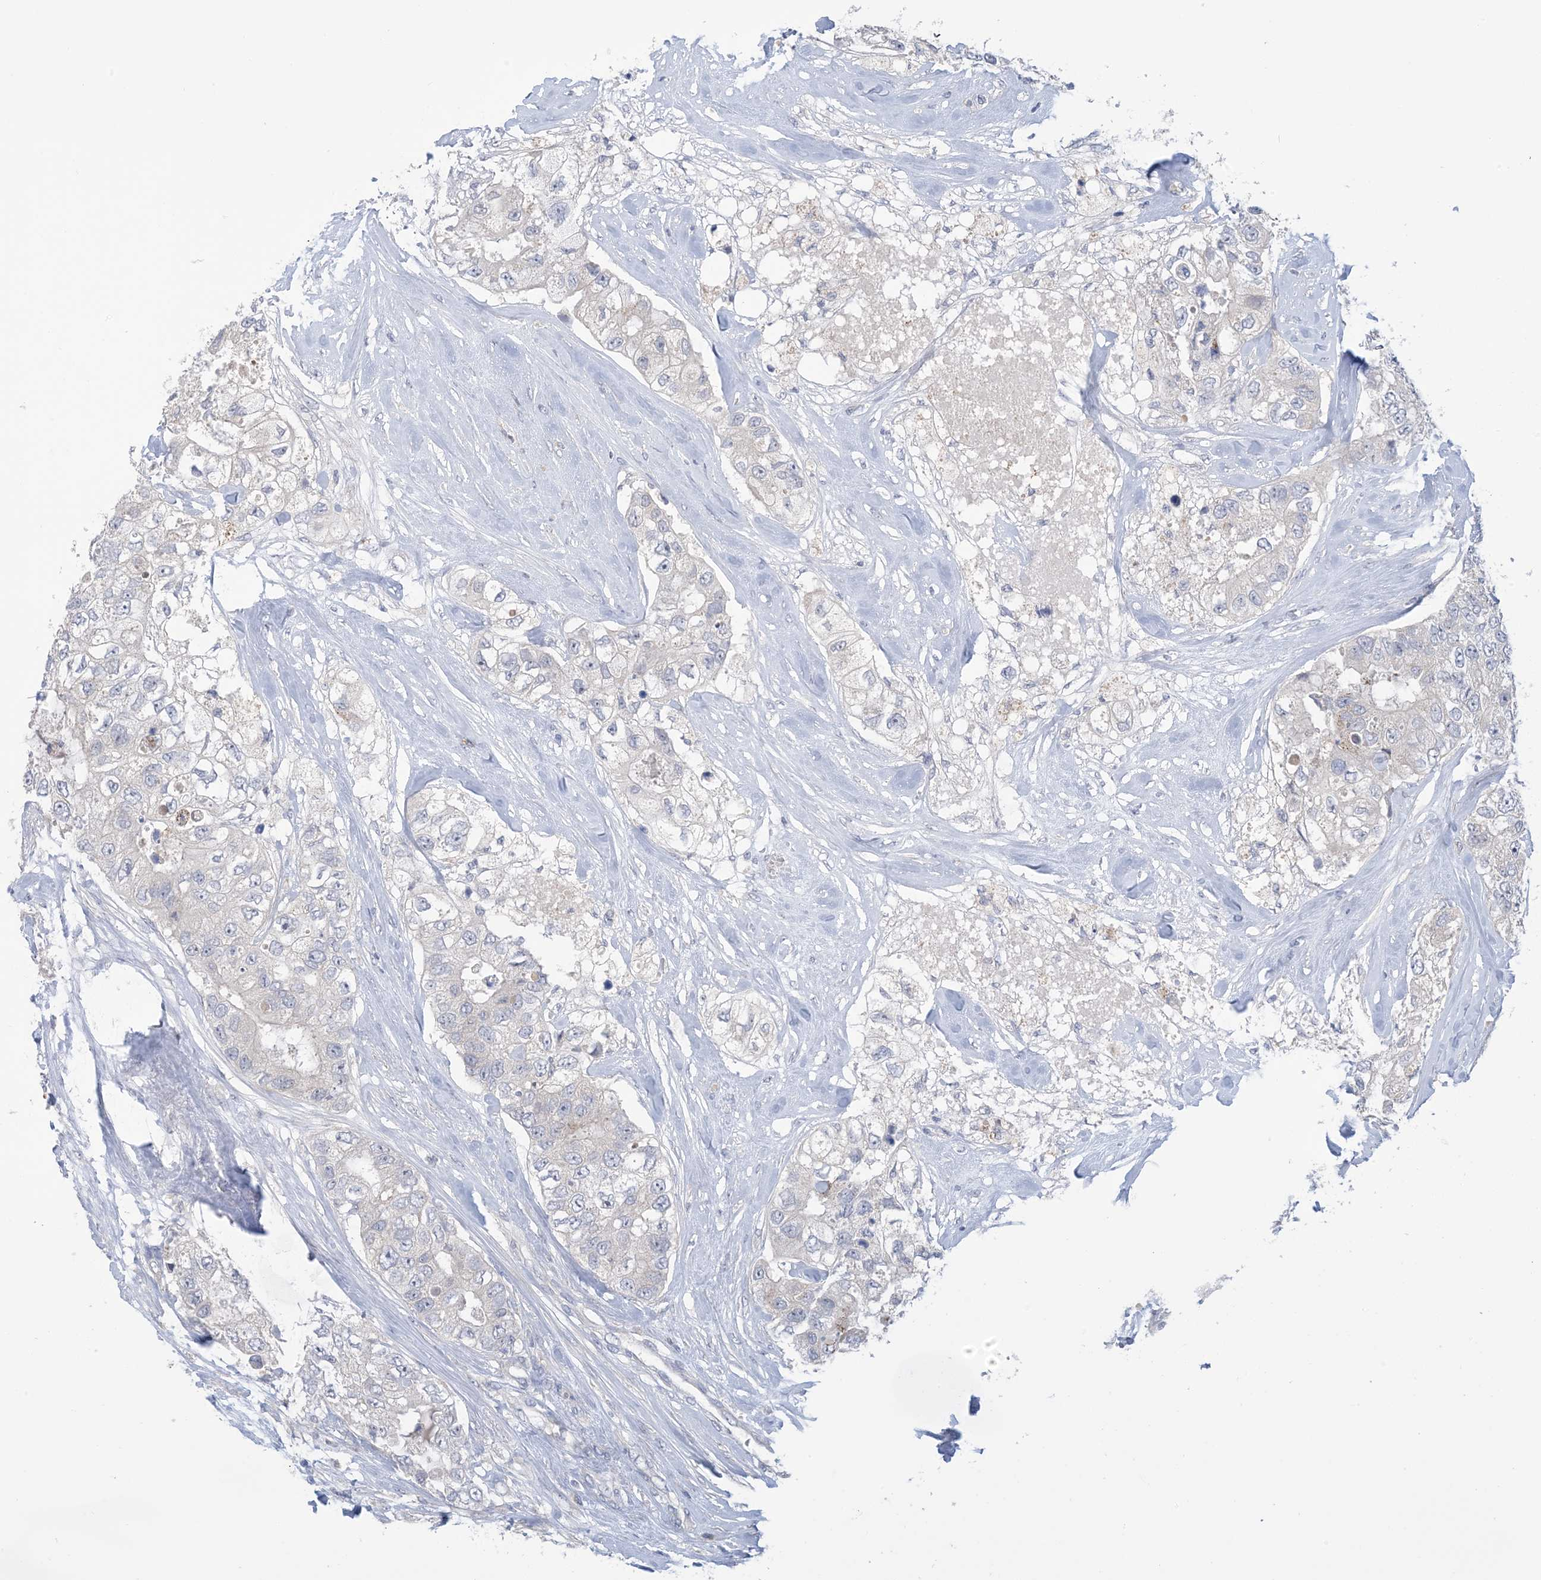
{"staining": {"intensity": "negative", "quantity": "none", "location": "none"}, "tissue": "breast cancer", "cell_type": "Tumor cells", "image_type": "cancer", "snomed": [{"axis": "morphology", "description": "Duct carcinoma"}, {"axis": "topography", "description": "Breast"}], "caption": "DAB immunohistochemical staining of breast infiltrating ductal carcinoma reveals no significant staining in tumor cells. Nuclei are stained in blue.", "gene": "TTYH1", "patient": {"sex": "female", "age": 62}}